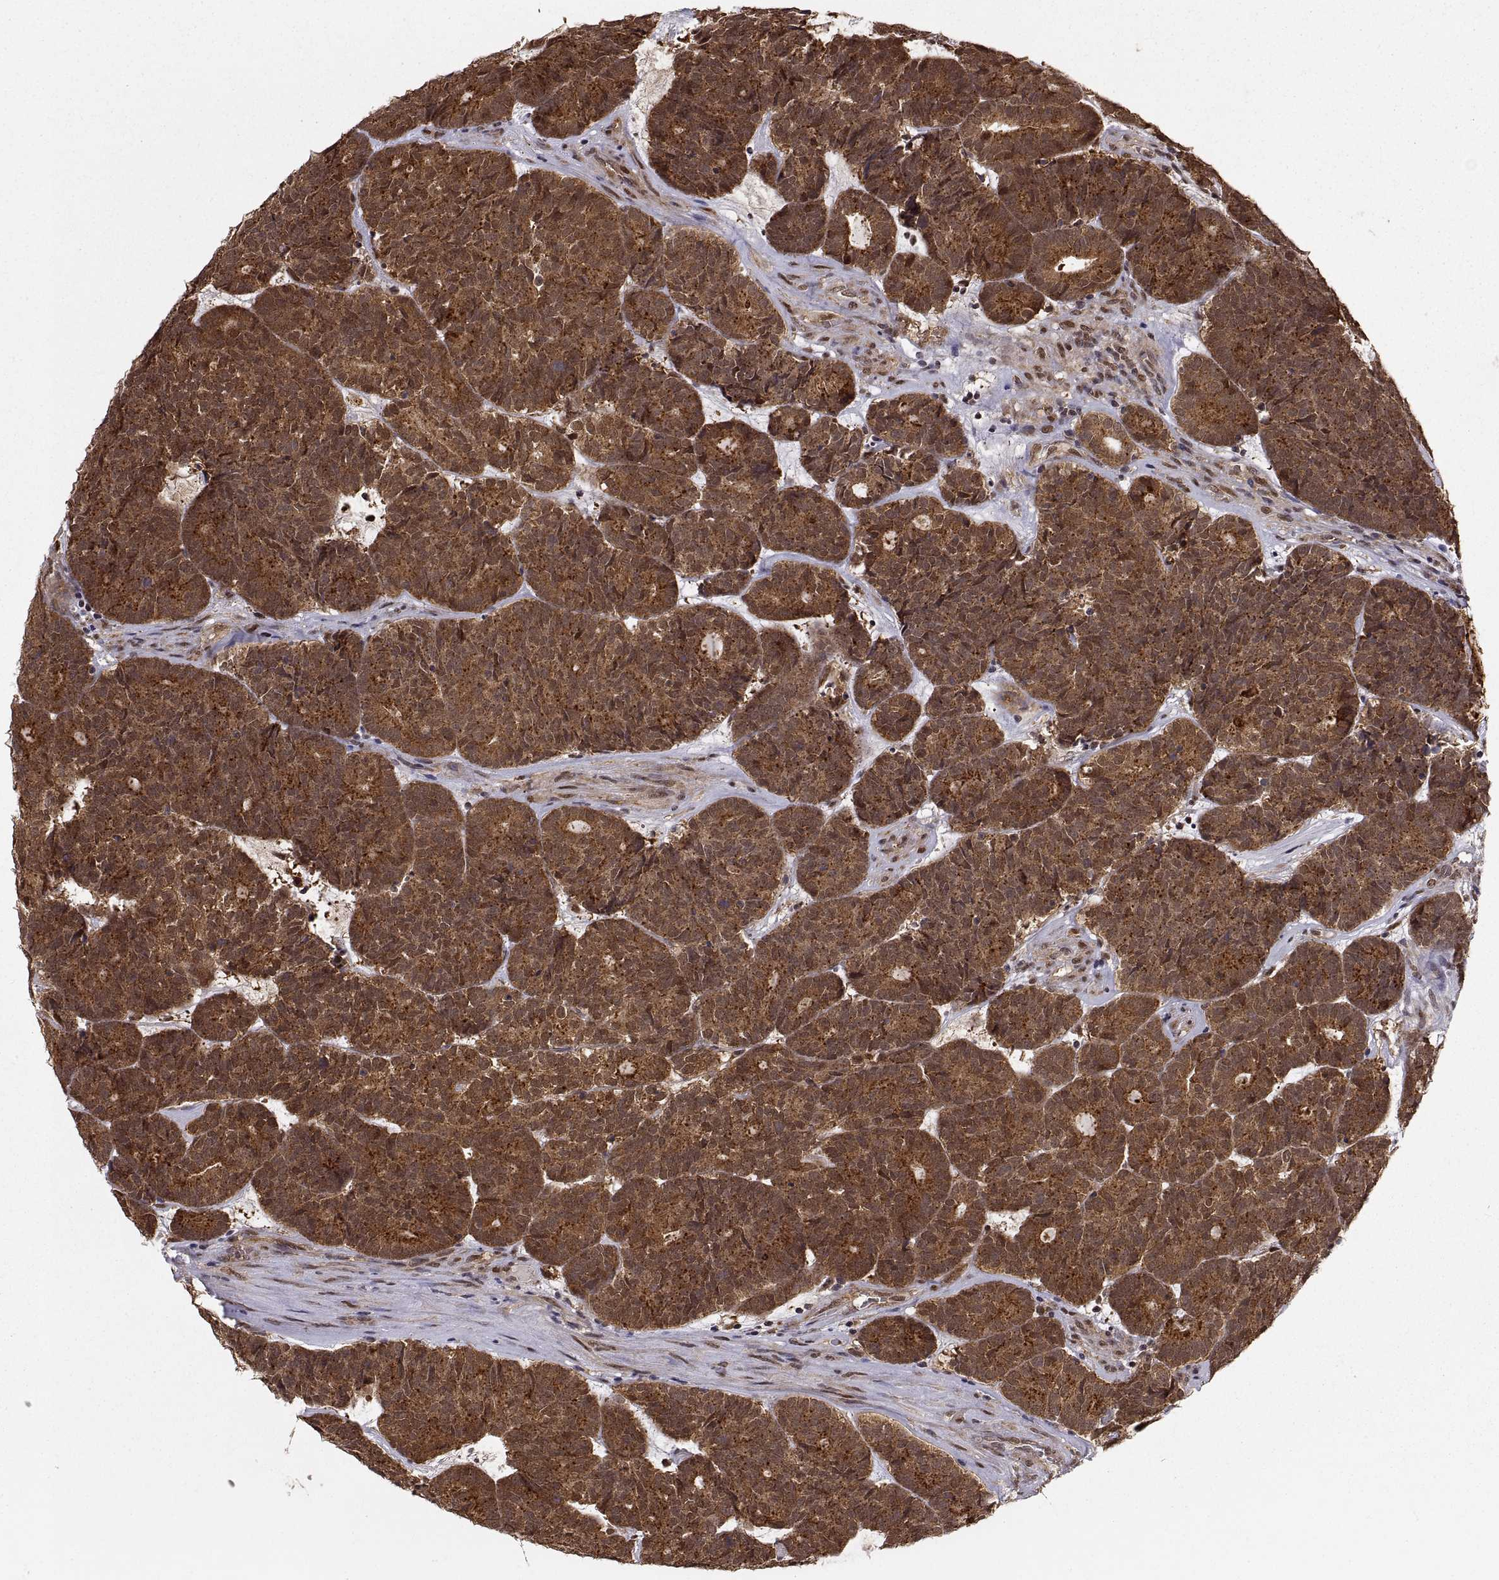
{"staining": {"intensity": "strong", "quantity": ">75%", "location": "cytoplasmic/membranous"}, "tissue": "head and neck cancer", "cell_type": "Tumor cells", "image_type": "cancer", "snomed": [{"axis": "morphology", "description": "Adenocarcinoma, NOS"}, {"axis": "topography", "description": "Head-Neck"}], "caption": "Tumor cells reveal strong cytoplasmic/membranous staining in about >75% of cells in adenocarcinoma (head and neck).", "gene": "PSMC2", "patient": {"sex": "female", "age": 81}}